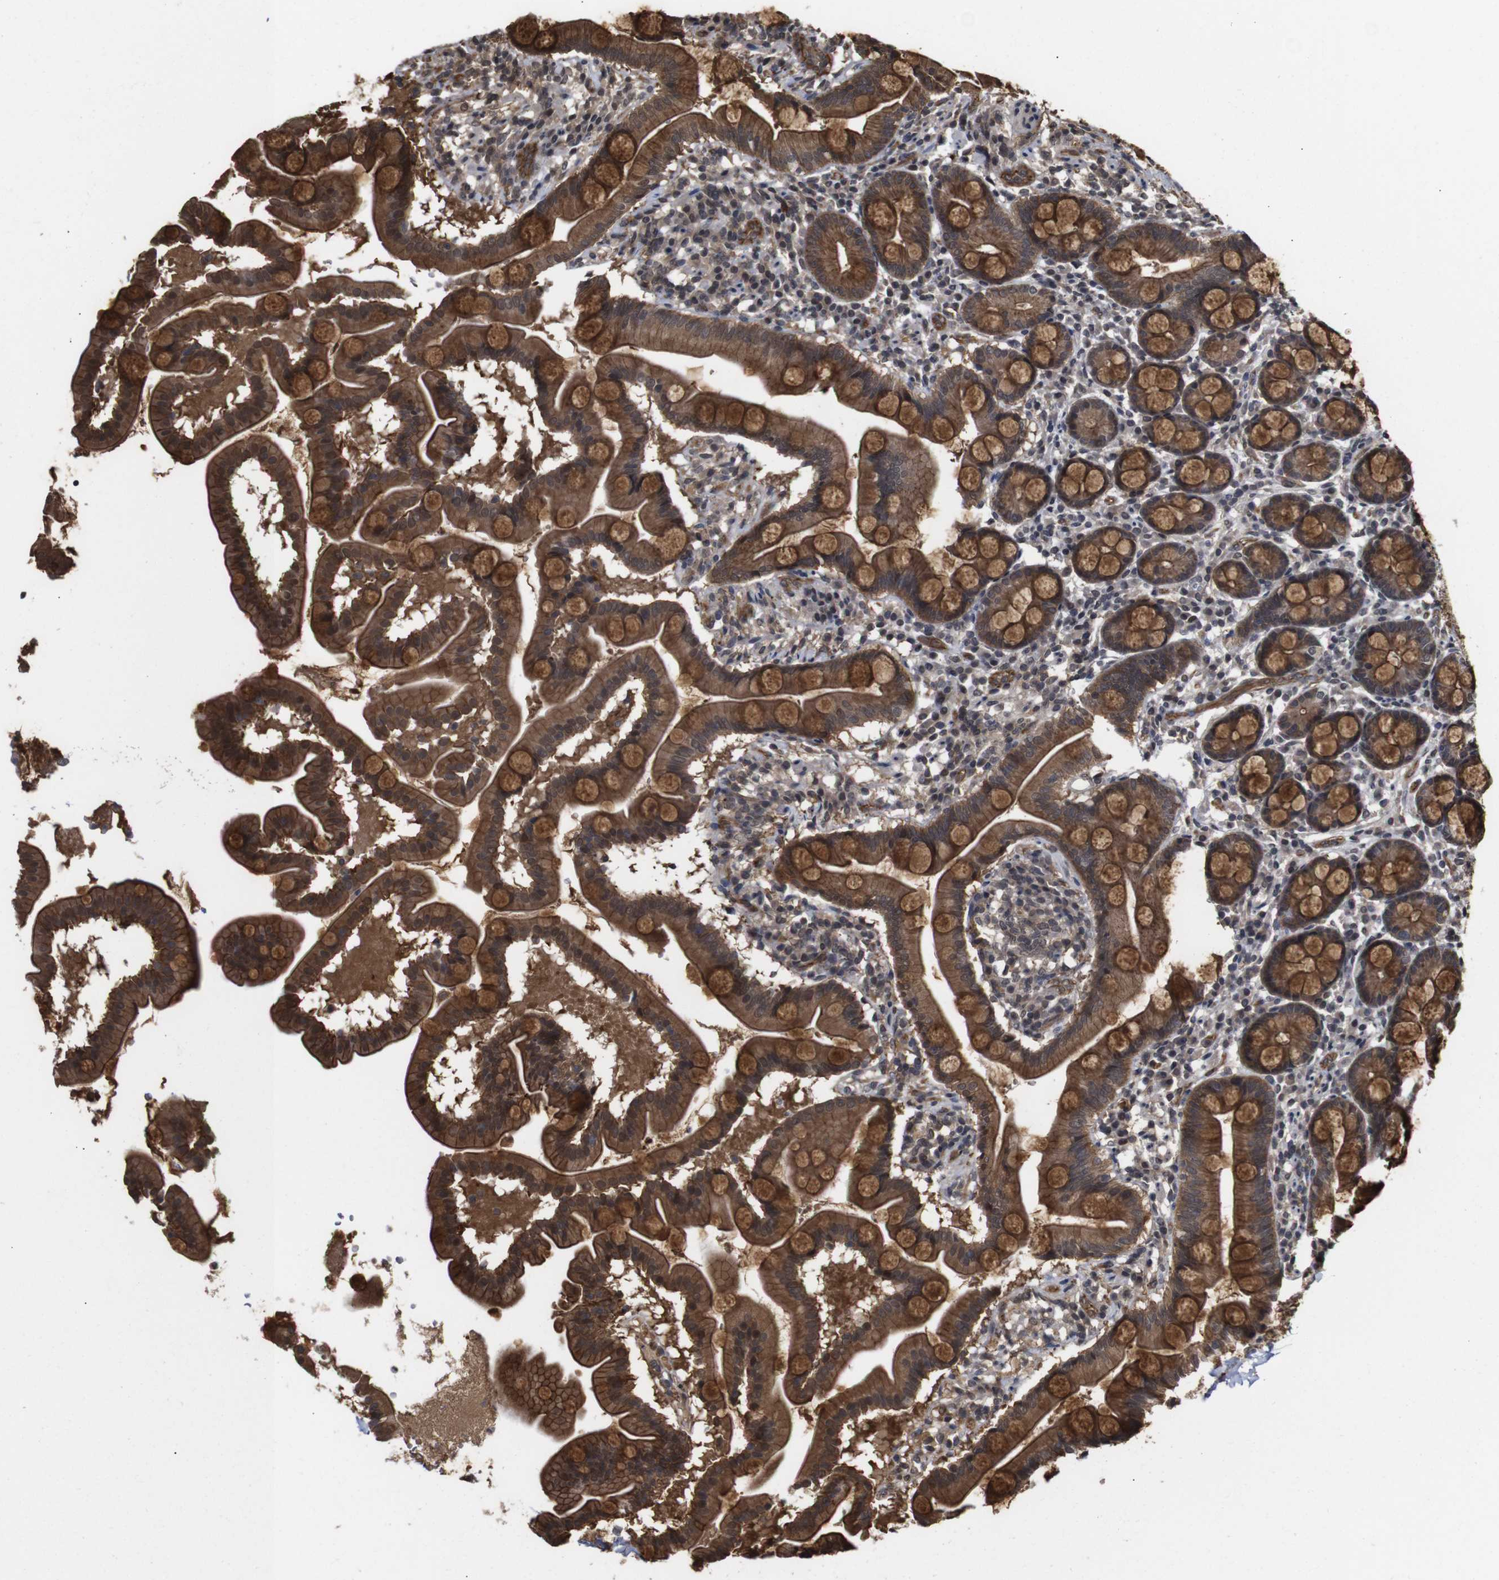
{"staining": {"intensity": "moderate", "quantity": ">75%", "location": "cytoplasmic/membranous"}, "tissue": "duodenum", "cell_type": "Glandular cells", "image_type": "normal", "snomed": [{"axis": "morphology", "description": "Normal tissue, NOS"}, {"axis": "topography", "description": "Duodenum"}], "caption": "Immunohistochemical staining of normal duodenum exhibits >75% levels of moderate cytoplasmic/membranous protein expression in approximately >75% of glandular cells. Using DAB (3,3'-diaminobenzidine) (brown) and hematoxylin (blue) stains, captured at high magnification using brightfield microscopy.", "gene": "NANOS1", "patient": {"sex": "male", "age": 50}}